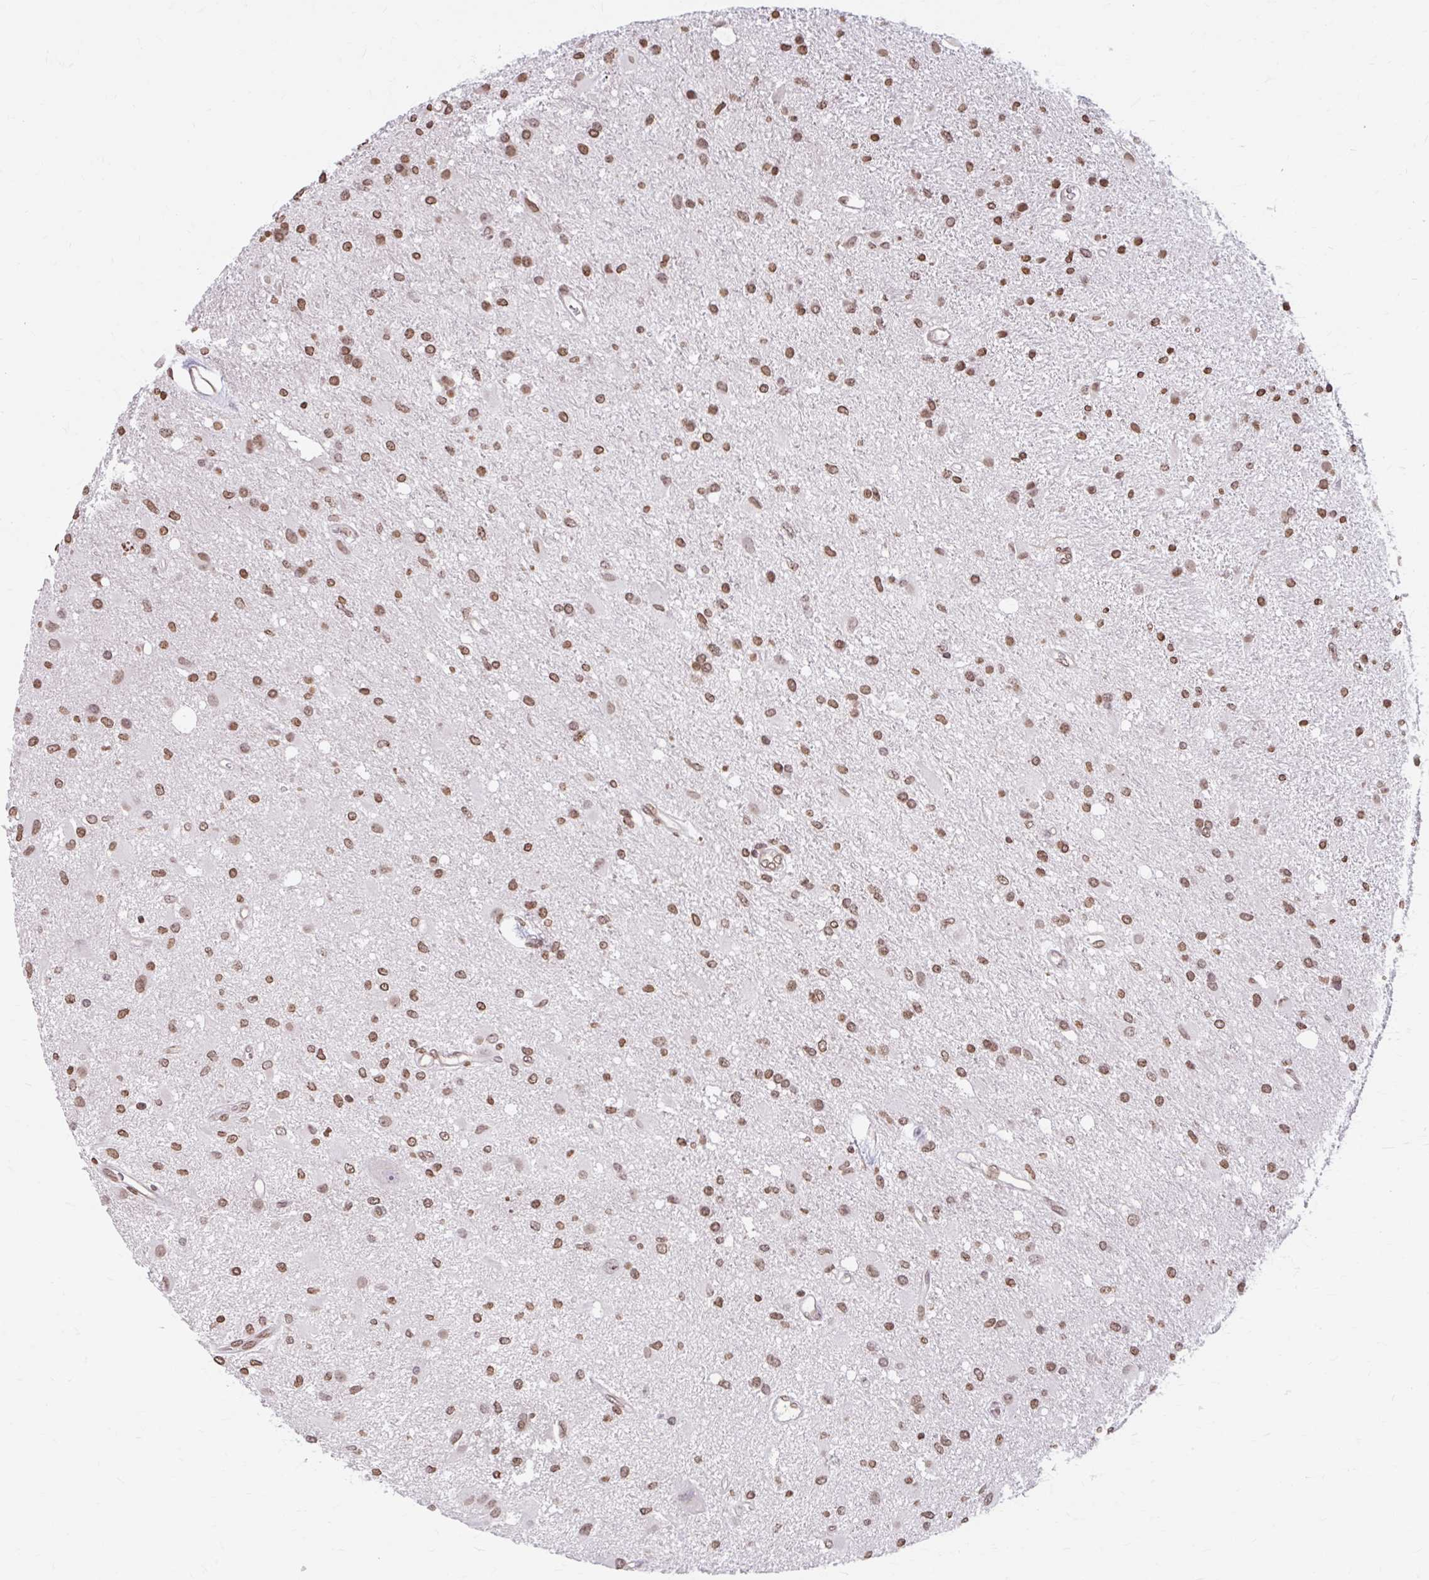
{"staining": {"intensity": "moderate", "quantity": ">75%", "location": "nuclear"}, "tissue": "glioma", "cell_type": "Tumor cells", "image_type": "cancer", "snomed": [{"axis": "morphology", "description": "Glioma, malignant, High grade"}, {"axis": "topography", "description": "Brain"}], "caption": "Glioma stained for a protein (brown) displays moderate nuclear positive staining in approximately >75% of tumor cells.", "gene": "ORC3", "patient": {"sex": "male", "age": 67}}